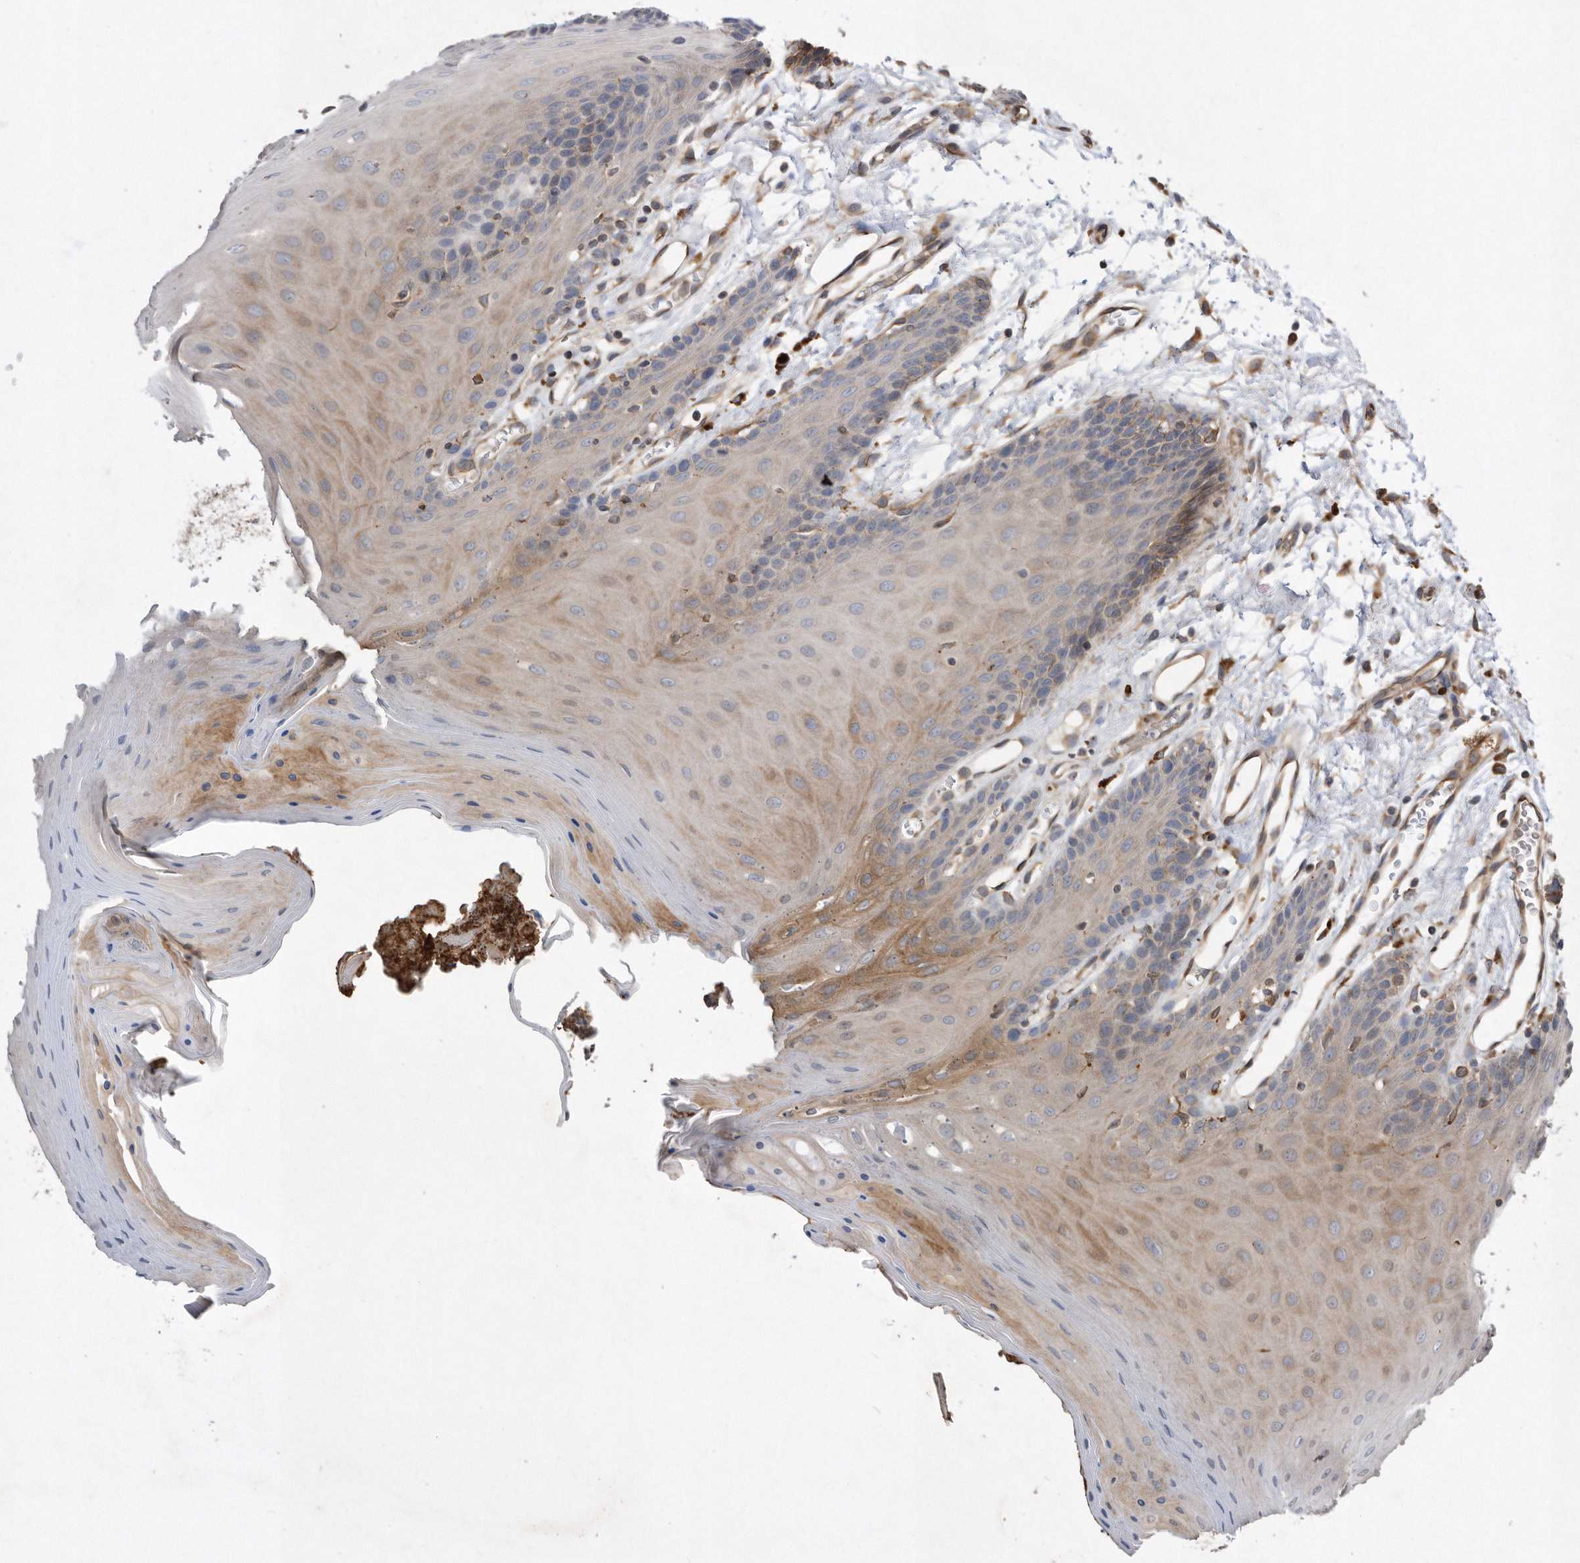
{"staining": {"intensity": "moderate", "quantity": "<25%", "location": "cytoplasmic/membranous"}, "tissue": "oral mucosa", "cell_type": "Squamous epithelial cells", "image_type": "normal", "snomed": [{"axis": "morphology", "description": "Normal tissue, NOS"}, {"axis": "morphology", "description": "Squamous cell carcinoma, NOS"}, {"axis": "topography", "description": "Skeletal muscle"}, {"axis": "topography", "description": "Oral tissue"}, {"axis": "topography", "description": "Salivary gland"}, {"axis": "topography", "description": "Head-Neck"}], "caption": "The image displays immunohistochemical staining of normal oral mucosa. There is moderate cytoplasmic/membranous expression is identified in approximately <25% of squamous epithelial cells.", "gene": "PON2", "patient": {"sex": "male", "age": 54}}